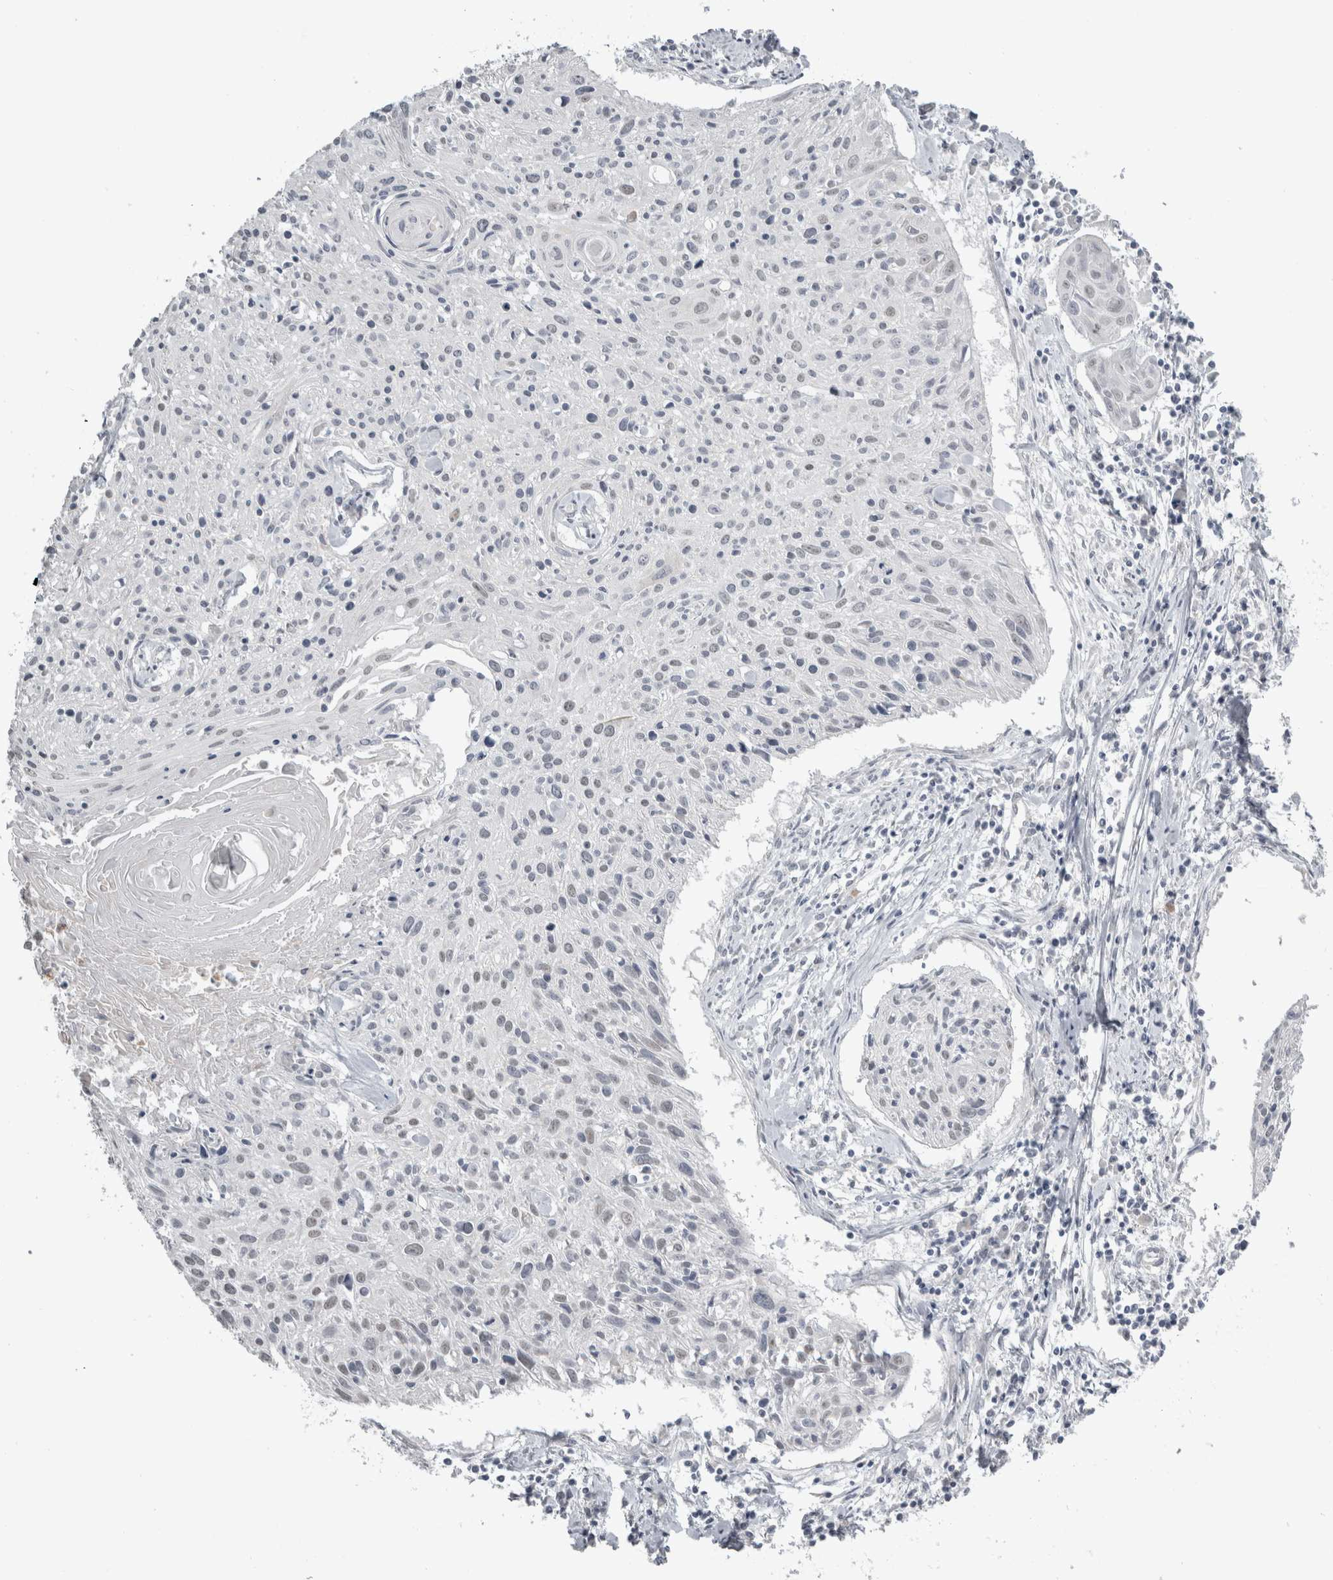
{"staining": {"intensity": "negative", "quantity": "none", "location": "none"}, "tissue": "cervical cancer", "cell_type": "Tumor cells", "image_type": "cancer", "snomed": [{"axis": "morphology", "description": "Squamous cell carcinoma, NOS"}, {"axis": "topography", "description": "Cervix"}], "caption": "IHC photomicrograph of neoplastic tissue: squamous cell carcinoma (cervical) stained with DAB (3,3'-diaminobenzidine) exhibits no significant protein positivity in tumor cells.", "gene": "PLIN1", "patient": {"sex": "female", "age": 51}}